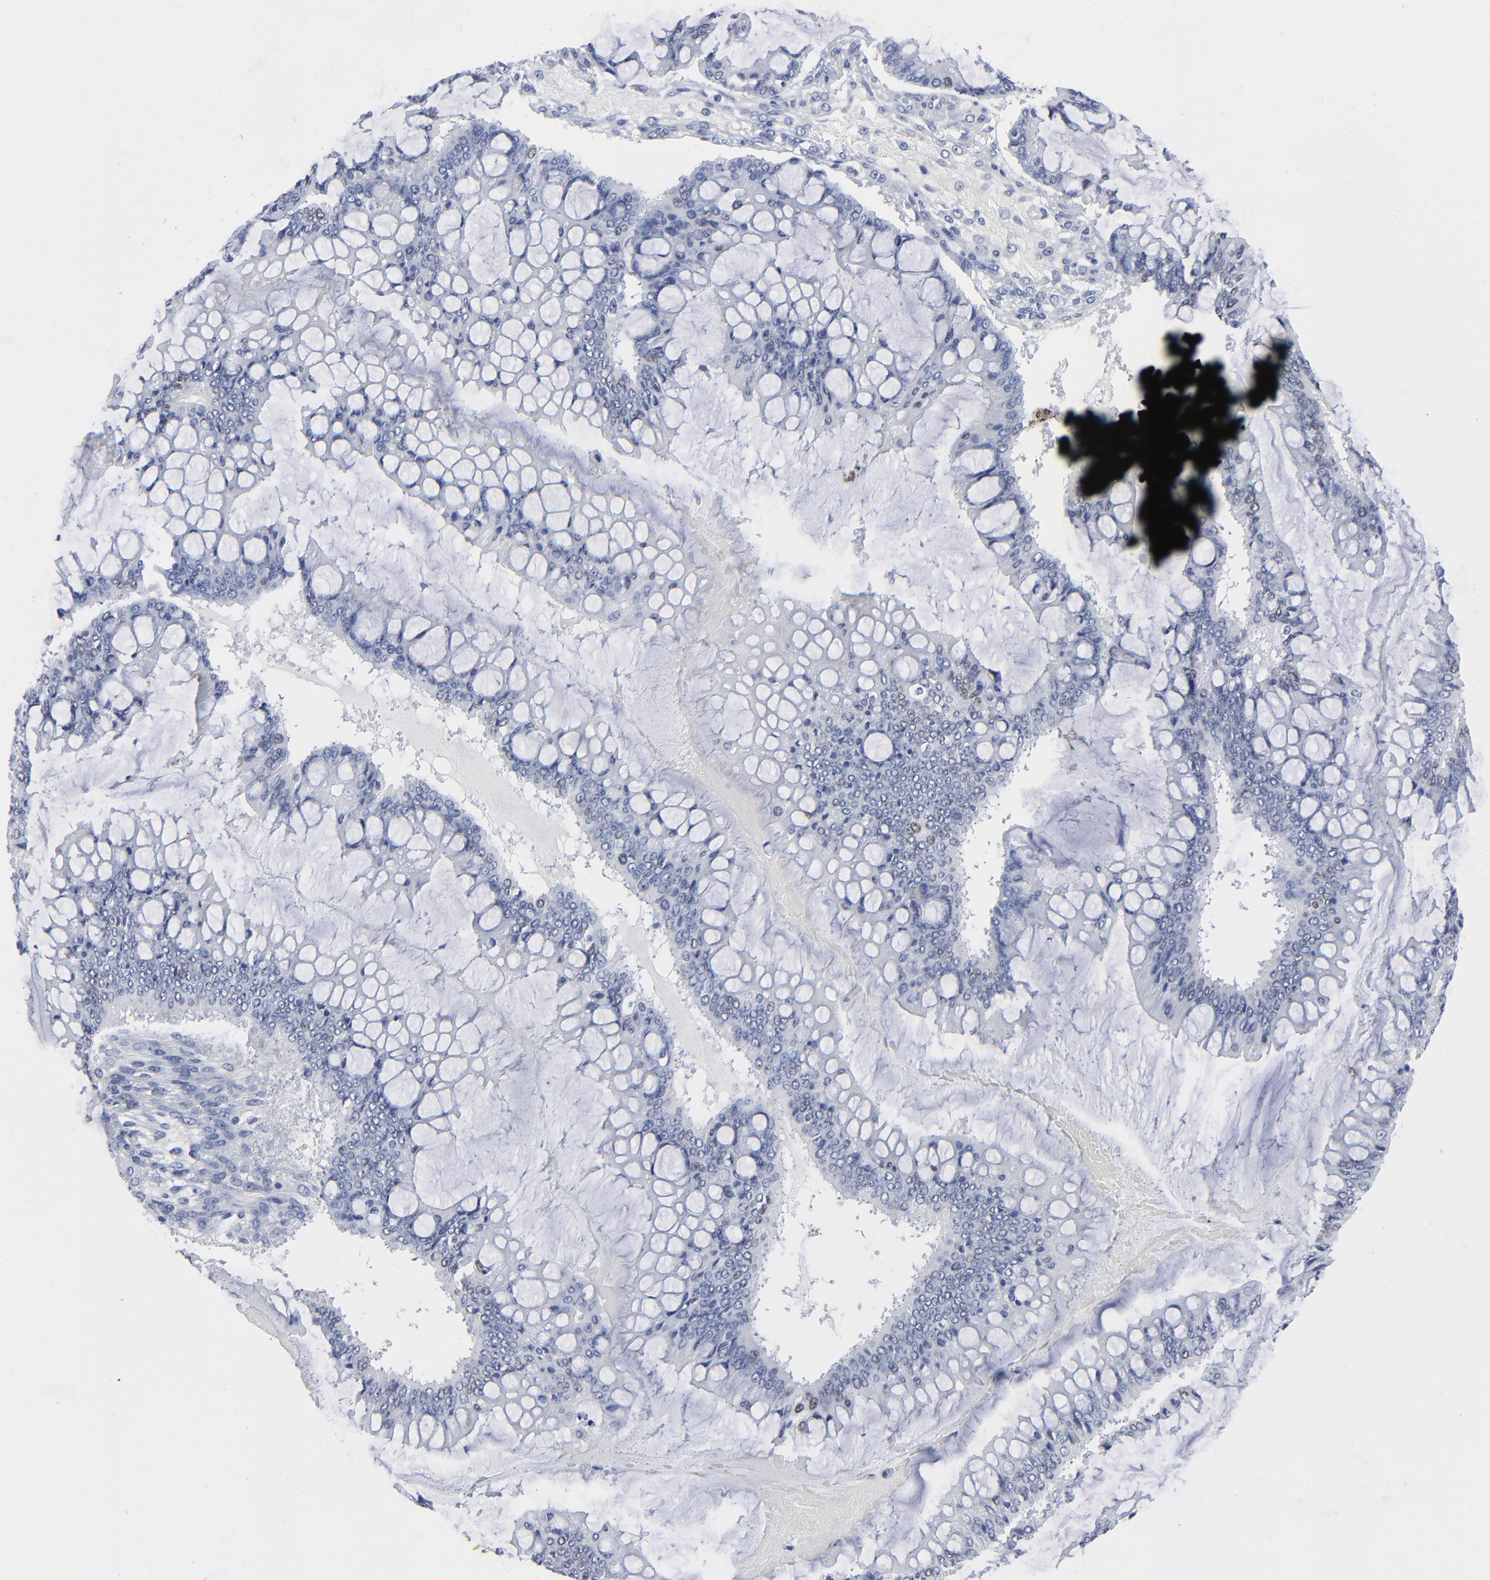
{"staining": {"intensity": "weak", "quantity": "<25%", "location": "nuclear"}, "tissue": "ovarian cancer", "cell_type": "Tumor cells", "image_type": "cancer", "snomed": [{"axis": "morphology", "description": "Cystadenocarcinoma, mucinous, NOS"}, {"axis": "topography", "description": "Ovary"}], "caption": "Tumor cells show no significant staining in ovarian cancer.", "gene": "JUN", "patient": {"sex": "female", "age": 73}}